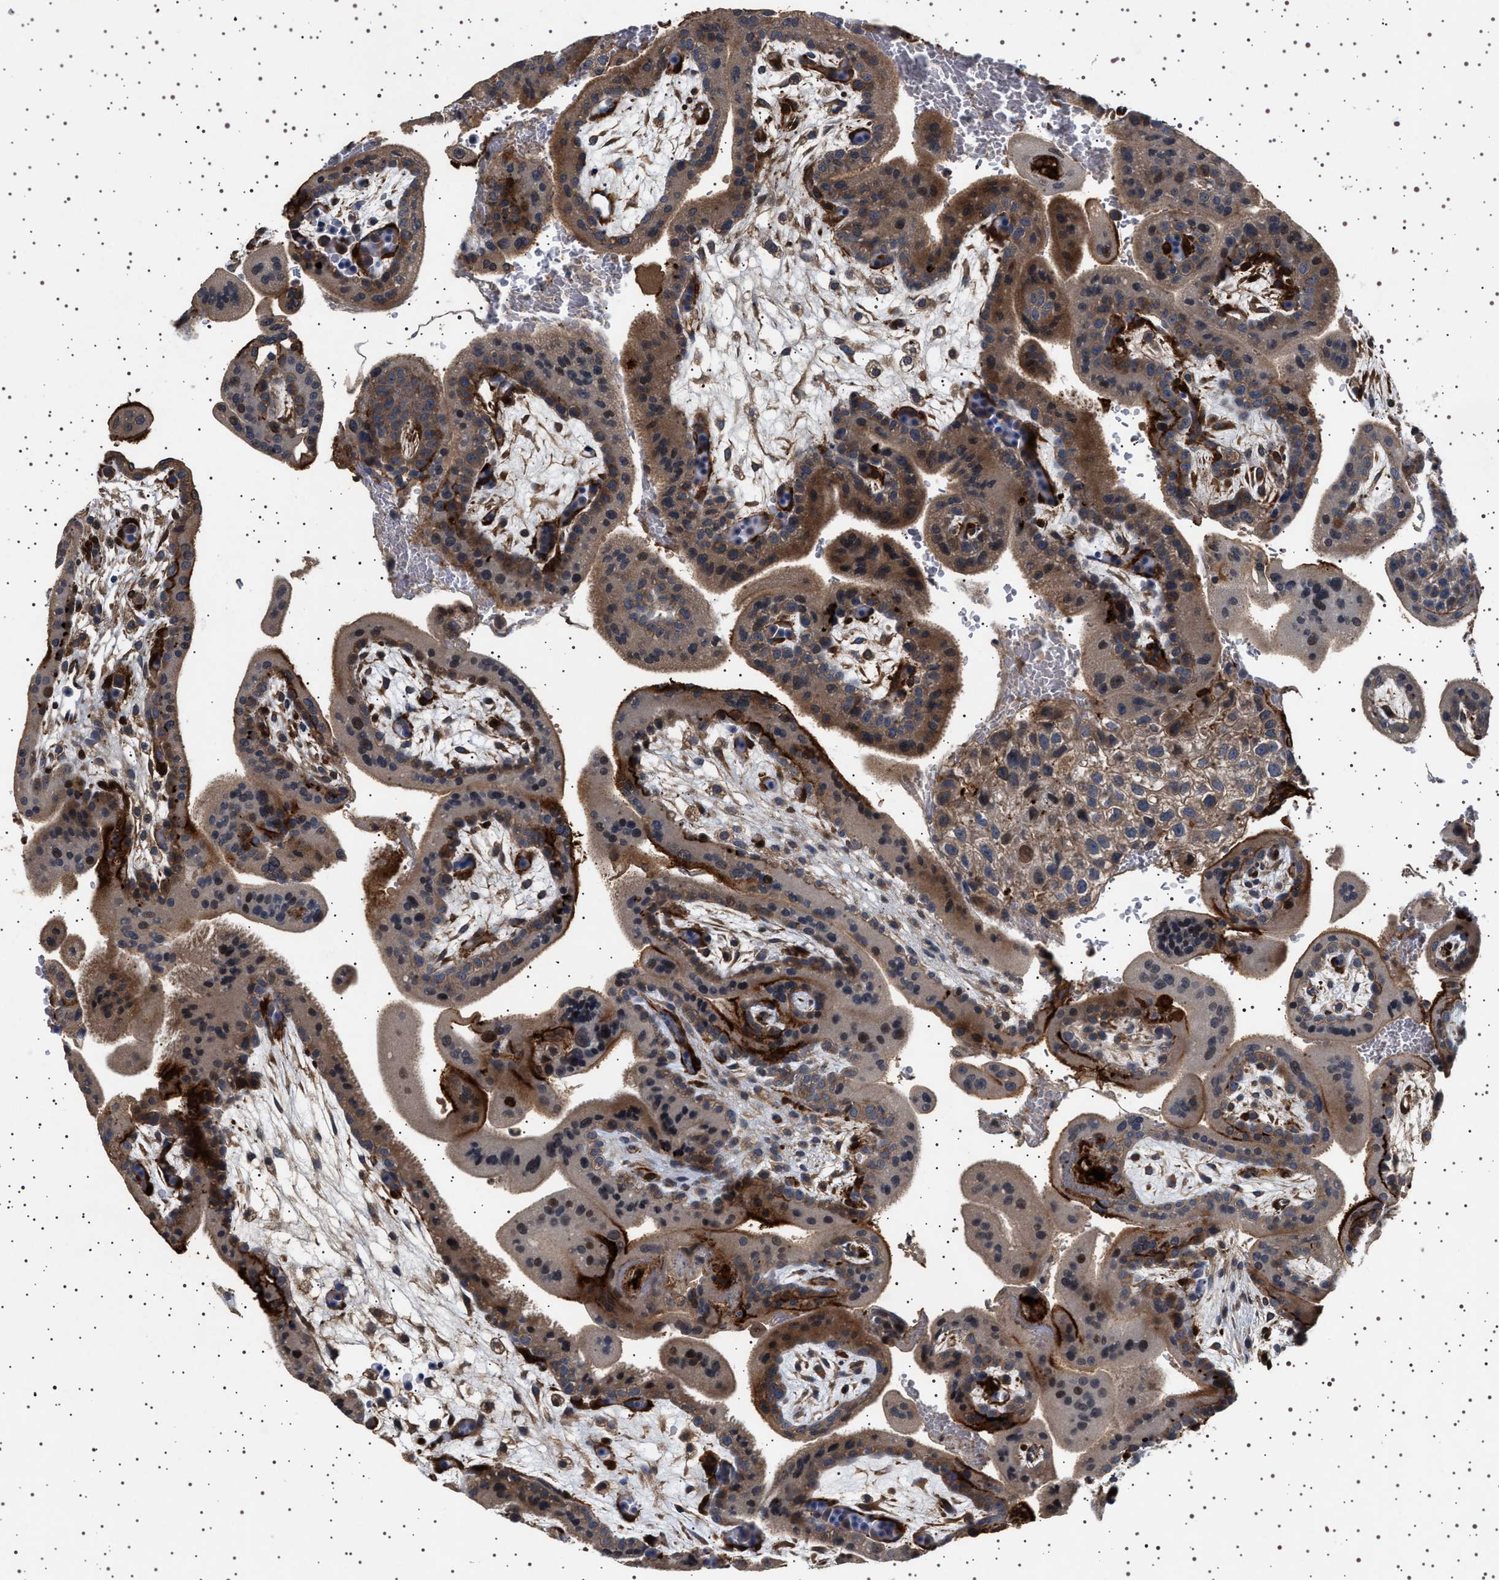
{"staining": {"intensity": "moderate", "quantity": ">75%", "location": "cytoplasmic/membranous,nuclear"}, "tissue": "placenta", "cell_type": "Decidual cells", "image_type": "normal", "snomed": [{"axis": "morphology", "description": "Normal tissue, NOS"}, {"axis": "topography", "description": "Placenta"}], "caption": "Immunohistochemical staining of benign placenta reveals medium levels of moderate cytoplasmic/membranous,nuclear positivity in about >75% of decidual cells.", "gene": "GUCY1B1", "patient": {"sex": "female", "age": 35}}